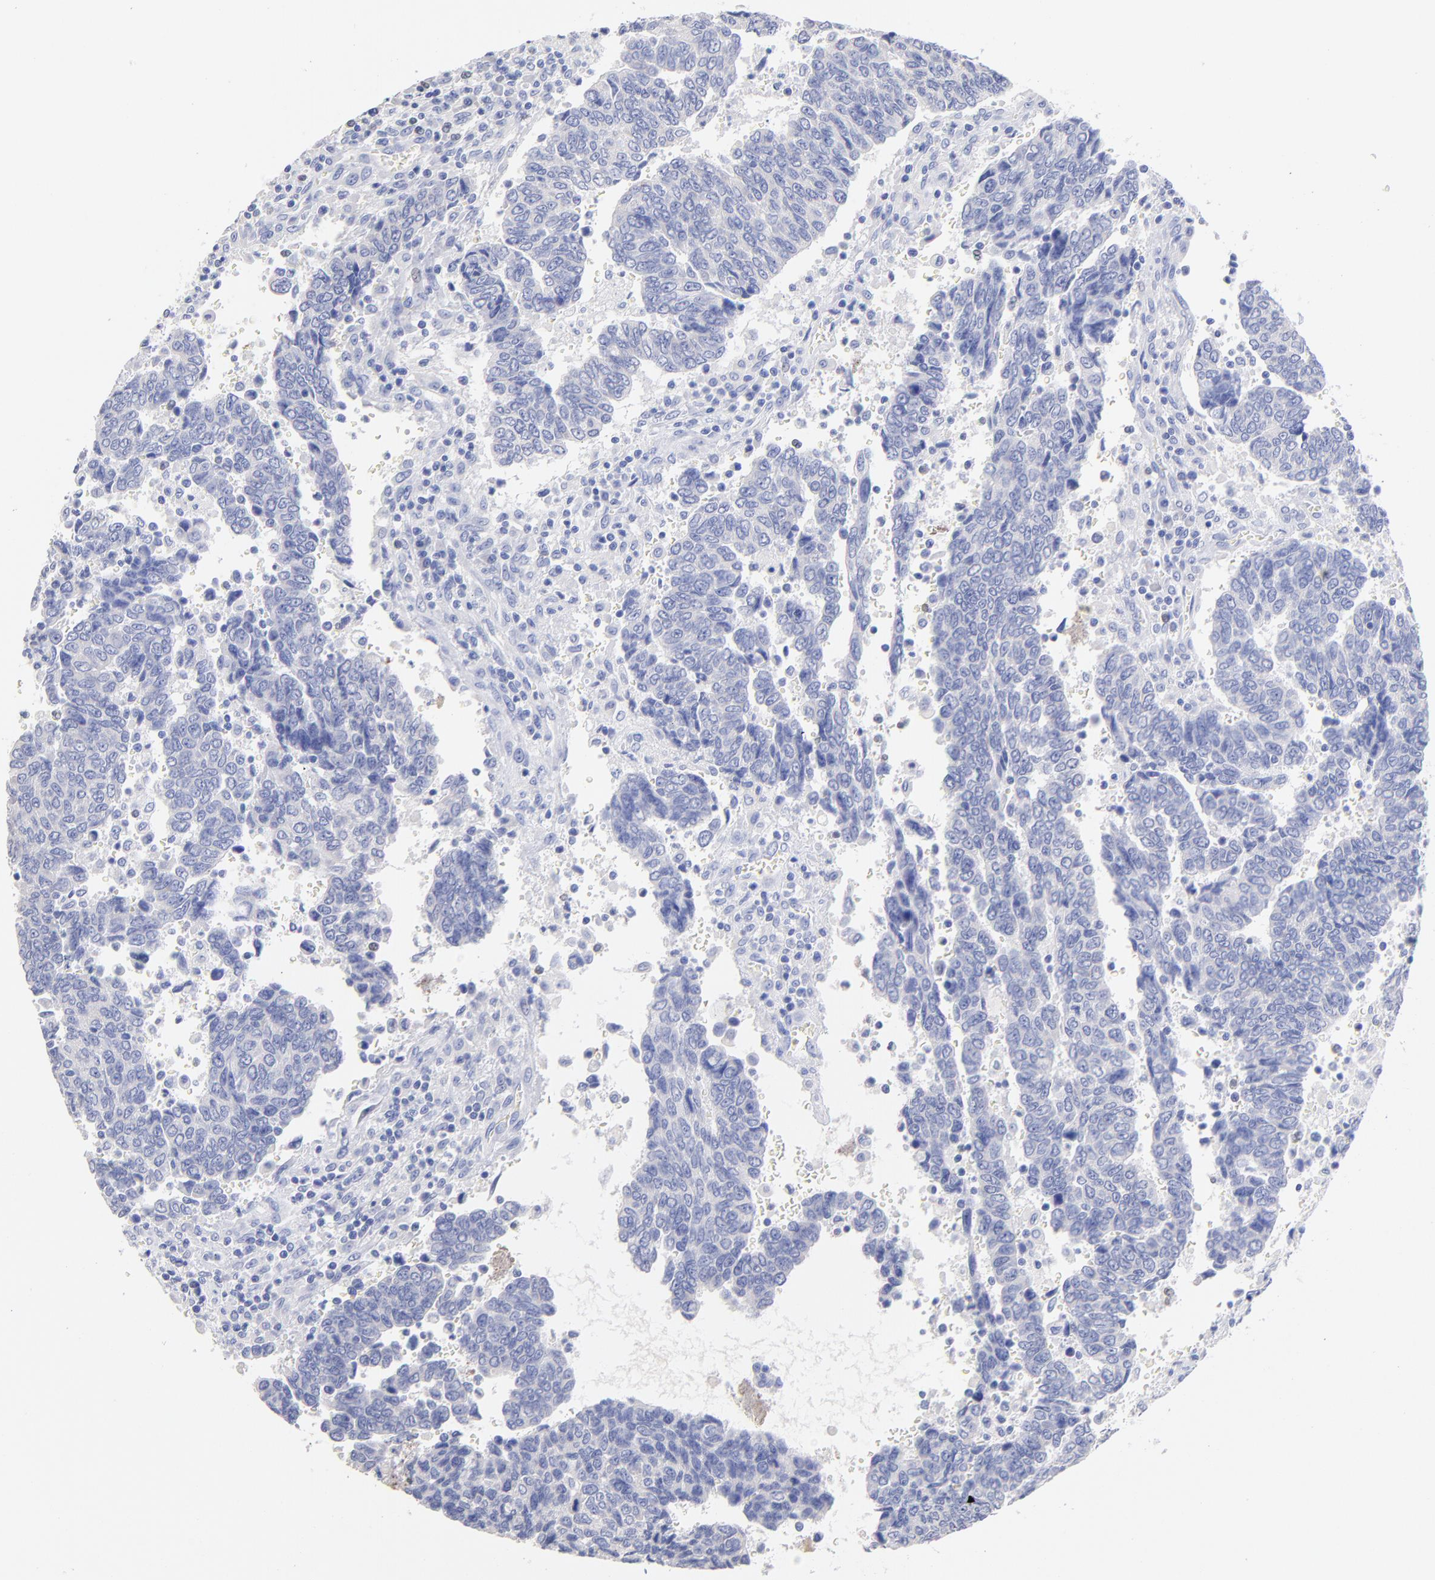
{"staining": {"intensity": "negative", "quantity": "none", "location": "none"}, "tissue": "urothelial cancer", "cell_type": "Tumor cells", "image_type": "cancer", "snomed": [{"axis": "morphology", "description": "Urothelial carcinoma, High grade"}, {"axis": "topography", "description": "Urinary bladder"}], "caption": "High power microscopy micrograph of an IHC micrograph of high-grade urothelial carcinoma, revealing no significant positivity in tumor cells.", "gene": "CFAP57", "patient": {"sex": "male", "age": 86}}